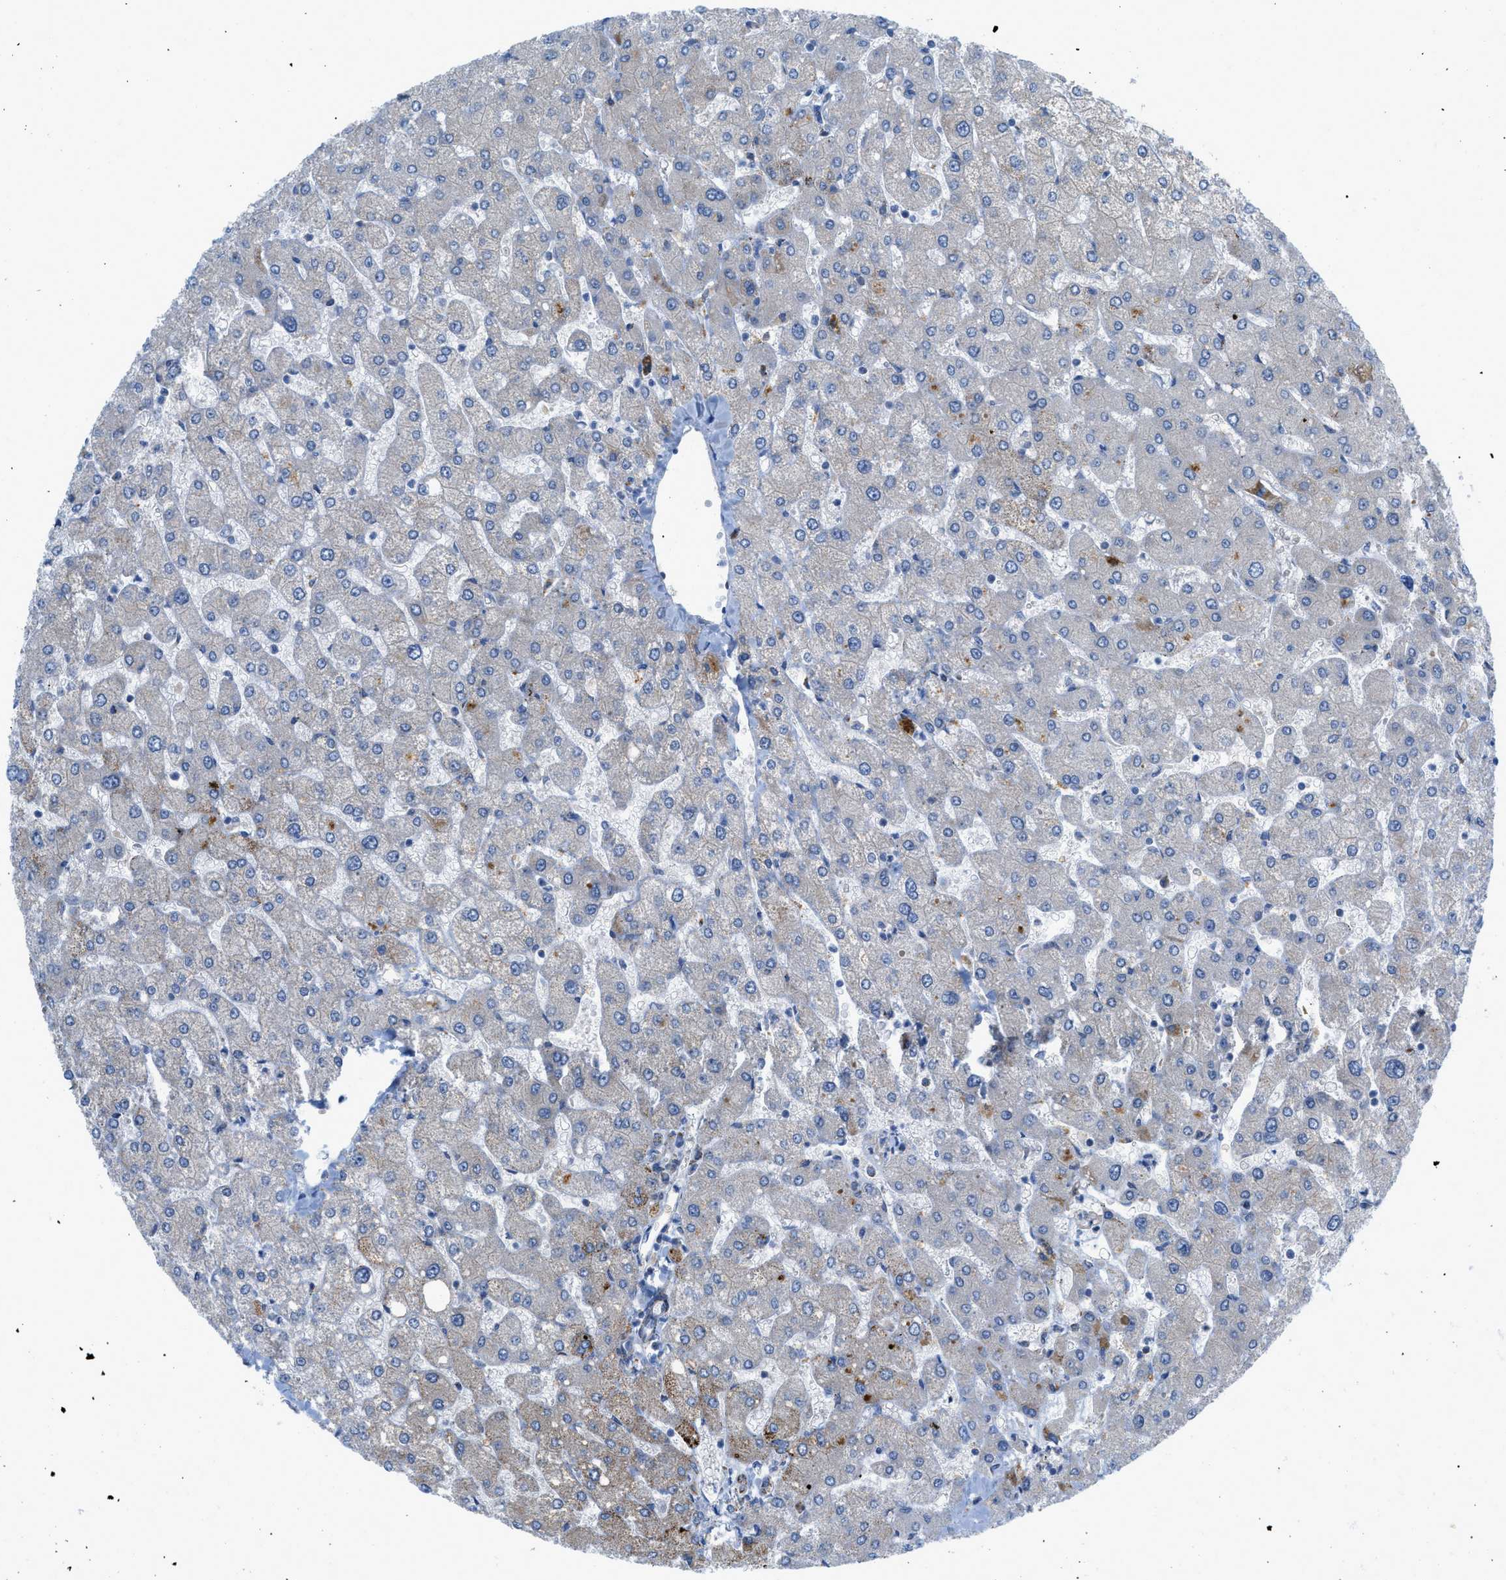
{"staining": {"intensity": "negative", "quantity": "none", "location": "none"}, "tissue": "liver", "cell_type": "Cholangiocytes", "image_type": "normal", "snomed": [{"axis": "morphology", "description": "Normal tissue, NOS"}, {"axis": "topography", "description": "Liver"}], "caption": "DAB (3,3'-diaminobenzidine) immunohistochemical staining of benign human liver demonstrates no significant staining in cholangiocytes.", "gene": "RBBP9", "patient": {"sex": "male", "age": 55}}